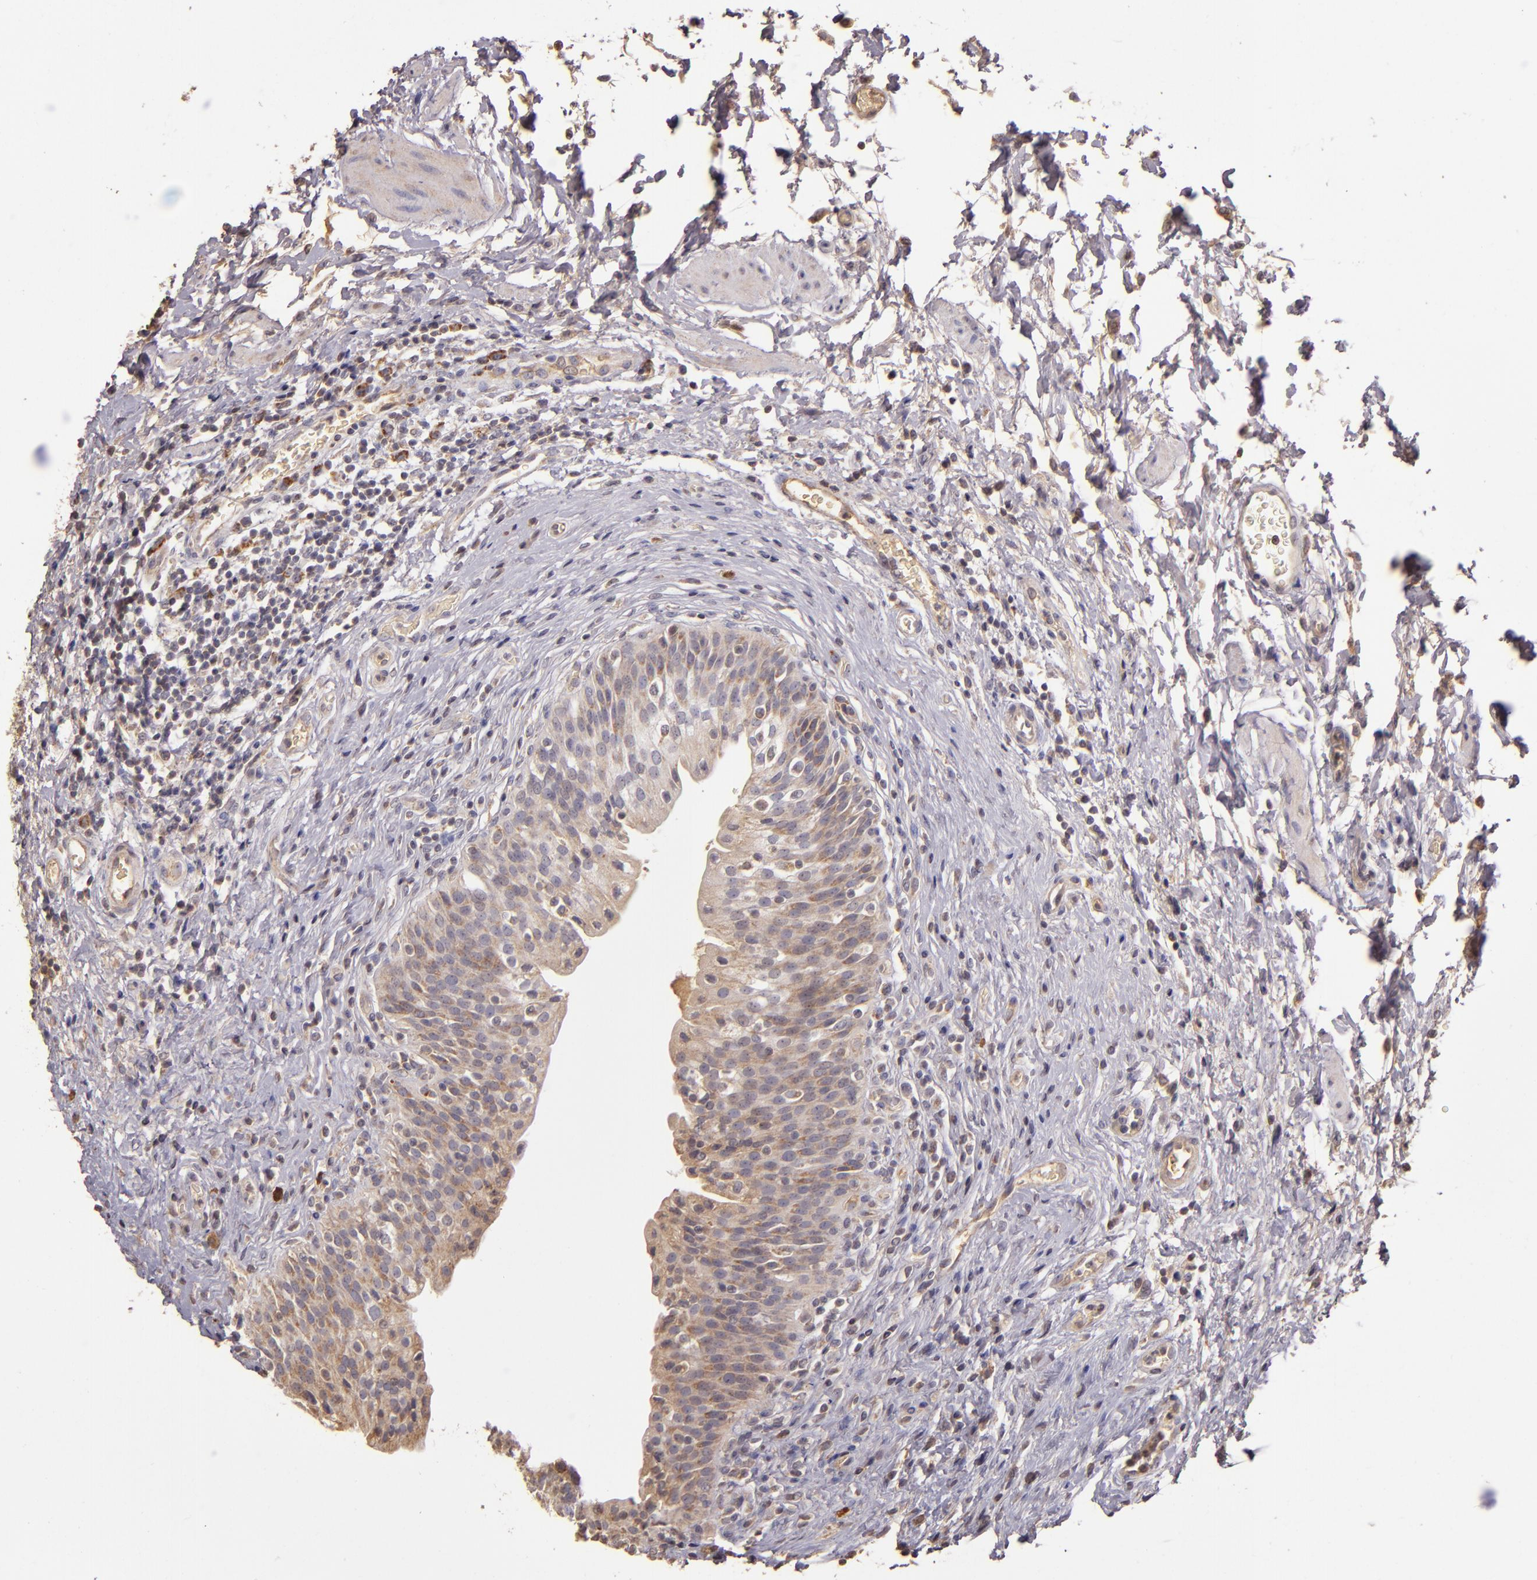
{"staining": {"intensity": "weak", "quantity": "25%-75%", "location": "cytoplasmic/membranous"}, "tissue": "urinary bladder", "cell_type": "Urothelial cells", "image_type": "normal", "snomed": [{"axis": "morphology", "description": "Normal tissue, NOS"}, {"axis": "topography", "description": "Urinary bladder"}], "caption": "The histopathology image shows staining of normal urinary bladder, revealing weak cytoplasmic/membranous protein staining (brown color) within urothelial cells. Ihc stains the protein of interest in brown and the nuclei are stained blue.", "gene": "ABL1", "patient": {"sex": "male", "age": 51}}